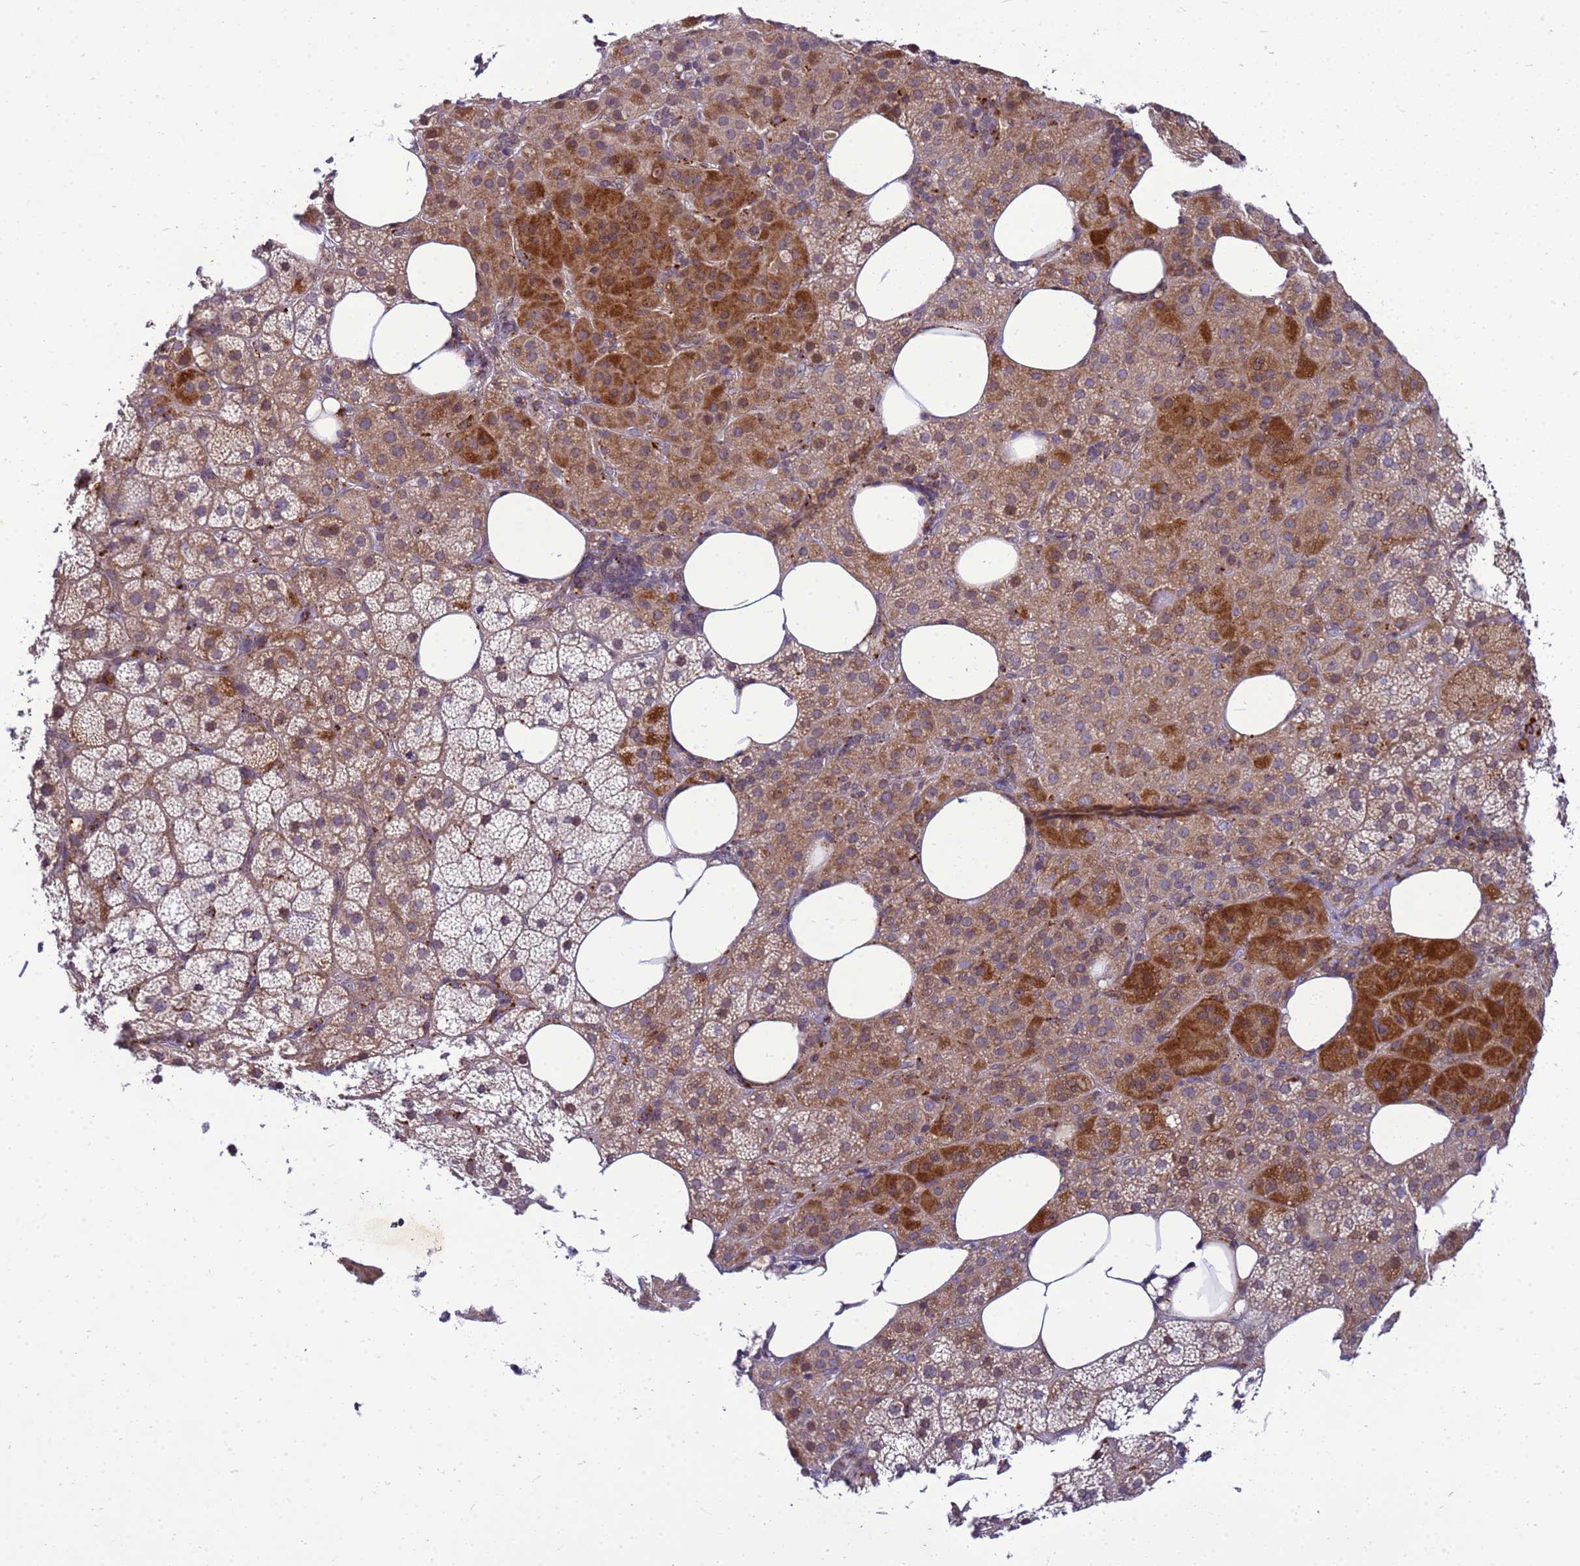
{"staining": {"intensity": "strong", "quantity": "25%-75%", "location": "cytoplasmic/membranous"}, "tissue": "adrenal gland", "cell_type": "Glandular cells", "image_type": "normal", "snomed": [{"axis": "morphology", "description": "Normal tissue, NOS"}, {"axis": "topography", "description": "Adrenal gland"}], "caption": "Normal adrenal gland was stained to show a protein in brown. There is high levels of strong cytoplasmic/membranous expression in about 25%-75% of glandular cells. (IHC, brightfield microscopy, high magnification).", "gene": "C12orf43", "patient": {"sex": "female", "age": 59}}